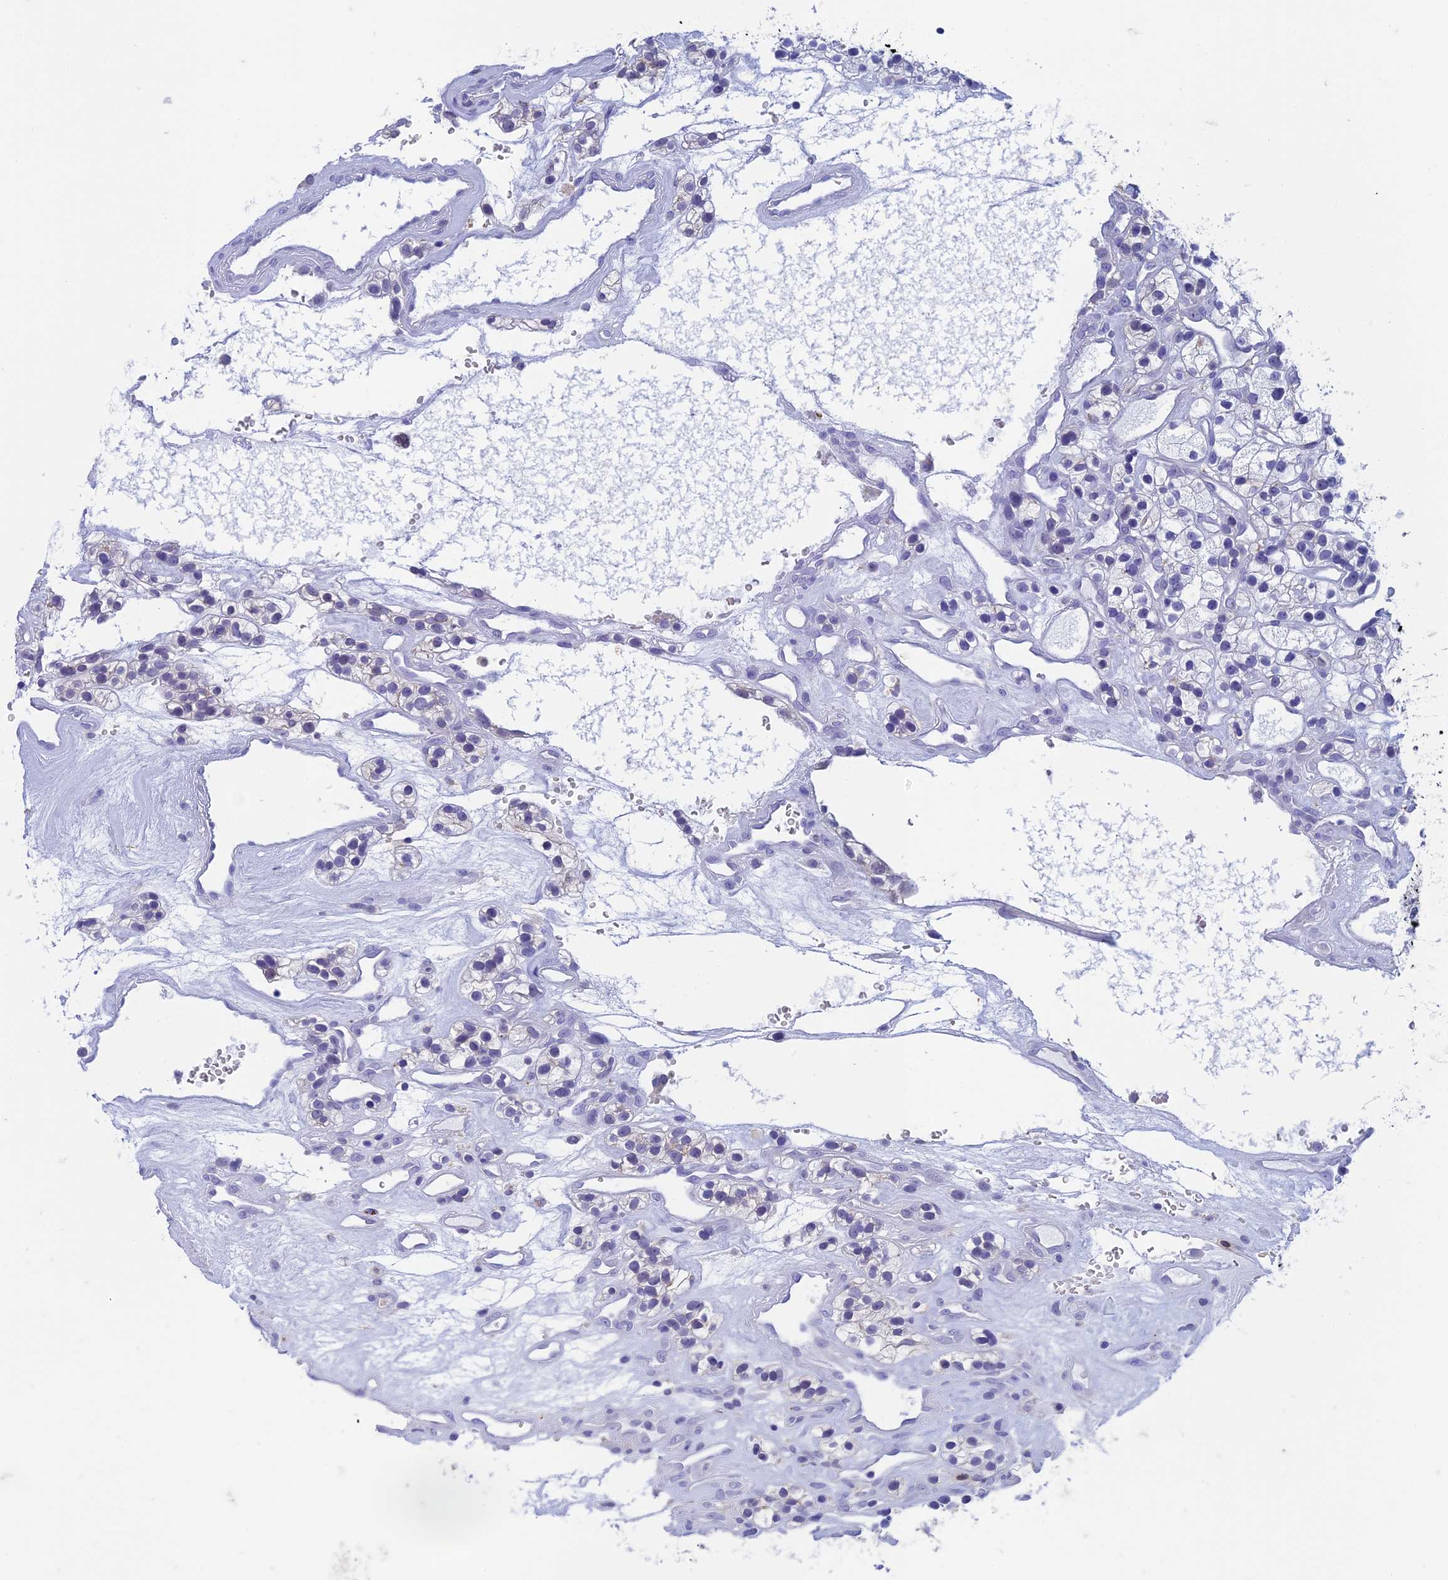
{"staining": {"intensity": "negative", "quantity": "none", "location": "none"}, "tissue": "renal cancer", "cell_type": "Tumor cells", "image_type": "cancer", "snomed": [{"axis": "morphology", "description": "Adenocarcinoma, NOS"}, {"axis": "topography", "description": "Kidney"}], "caption": "Adenocarcinoma (renal) was stained to show a protein in brown. There is no significant positivity in tumor cells. (Brightfield microscopy of DAB (3,3'-diaminobenzidine) immunohistochemistry (IHC) at high magnification).", "gene": "FGF7", "patient": {"sex": "female", "age": 57}}